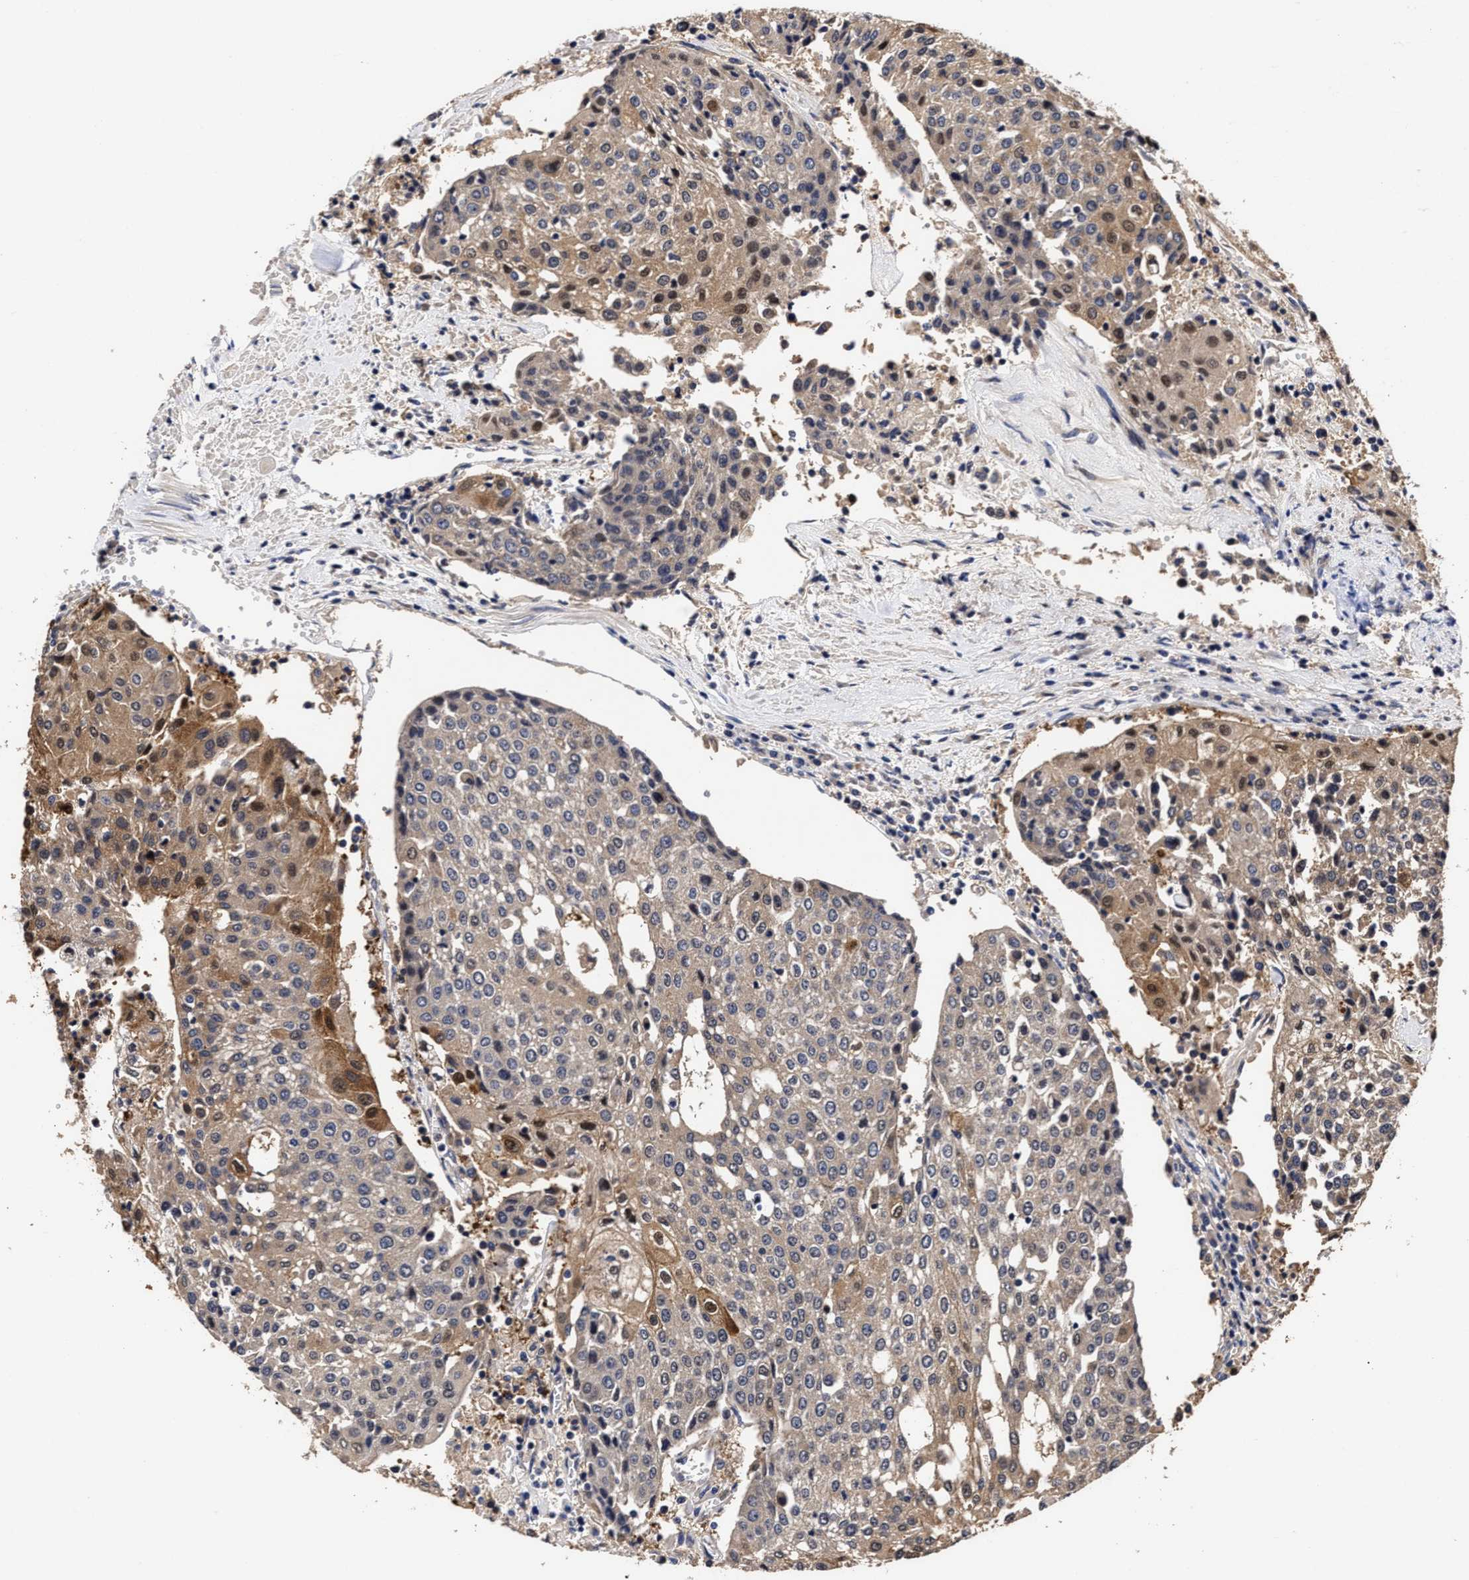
{"staining": {"intensity": "moderate", "quantity": "<25%", "location": "cytoplasmic/membranous,nuclear"}, "tissue": "urothelial cancer", "cell_type": "Tumor cells", "image_type": "cancer", "snomed": [{"axis": "morphology", "description": "Urothelial carcinoma, High grade"}, {"axis": "topography", "description": "Urinary bladder"}], "caption": "Urothelial carcinoma (high-grade) stained for a protein reveals moderate cytoplasmic/membranous and nuclear positivity in tumor cells.", "gene": "SOCS5", "patient": {"sex": "female", "age": 85}}